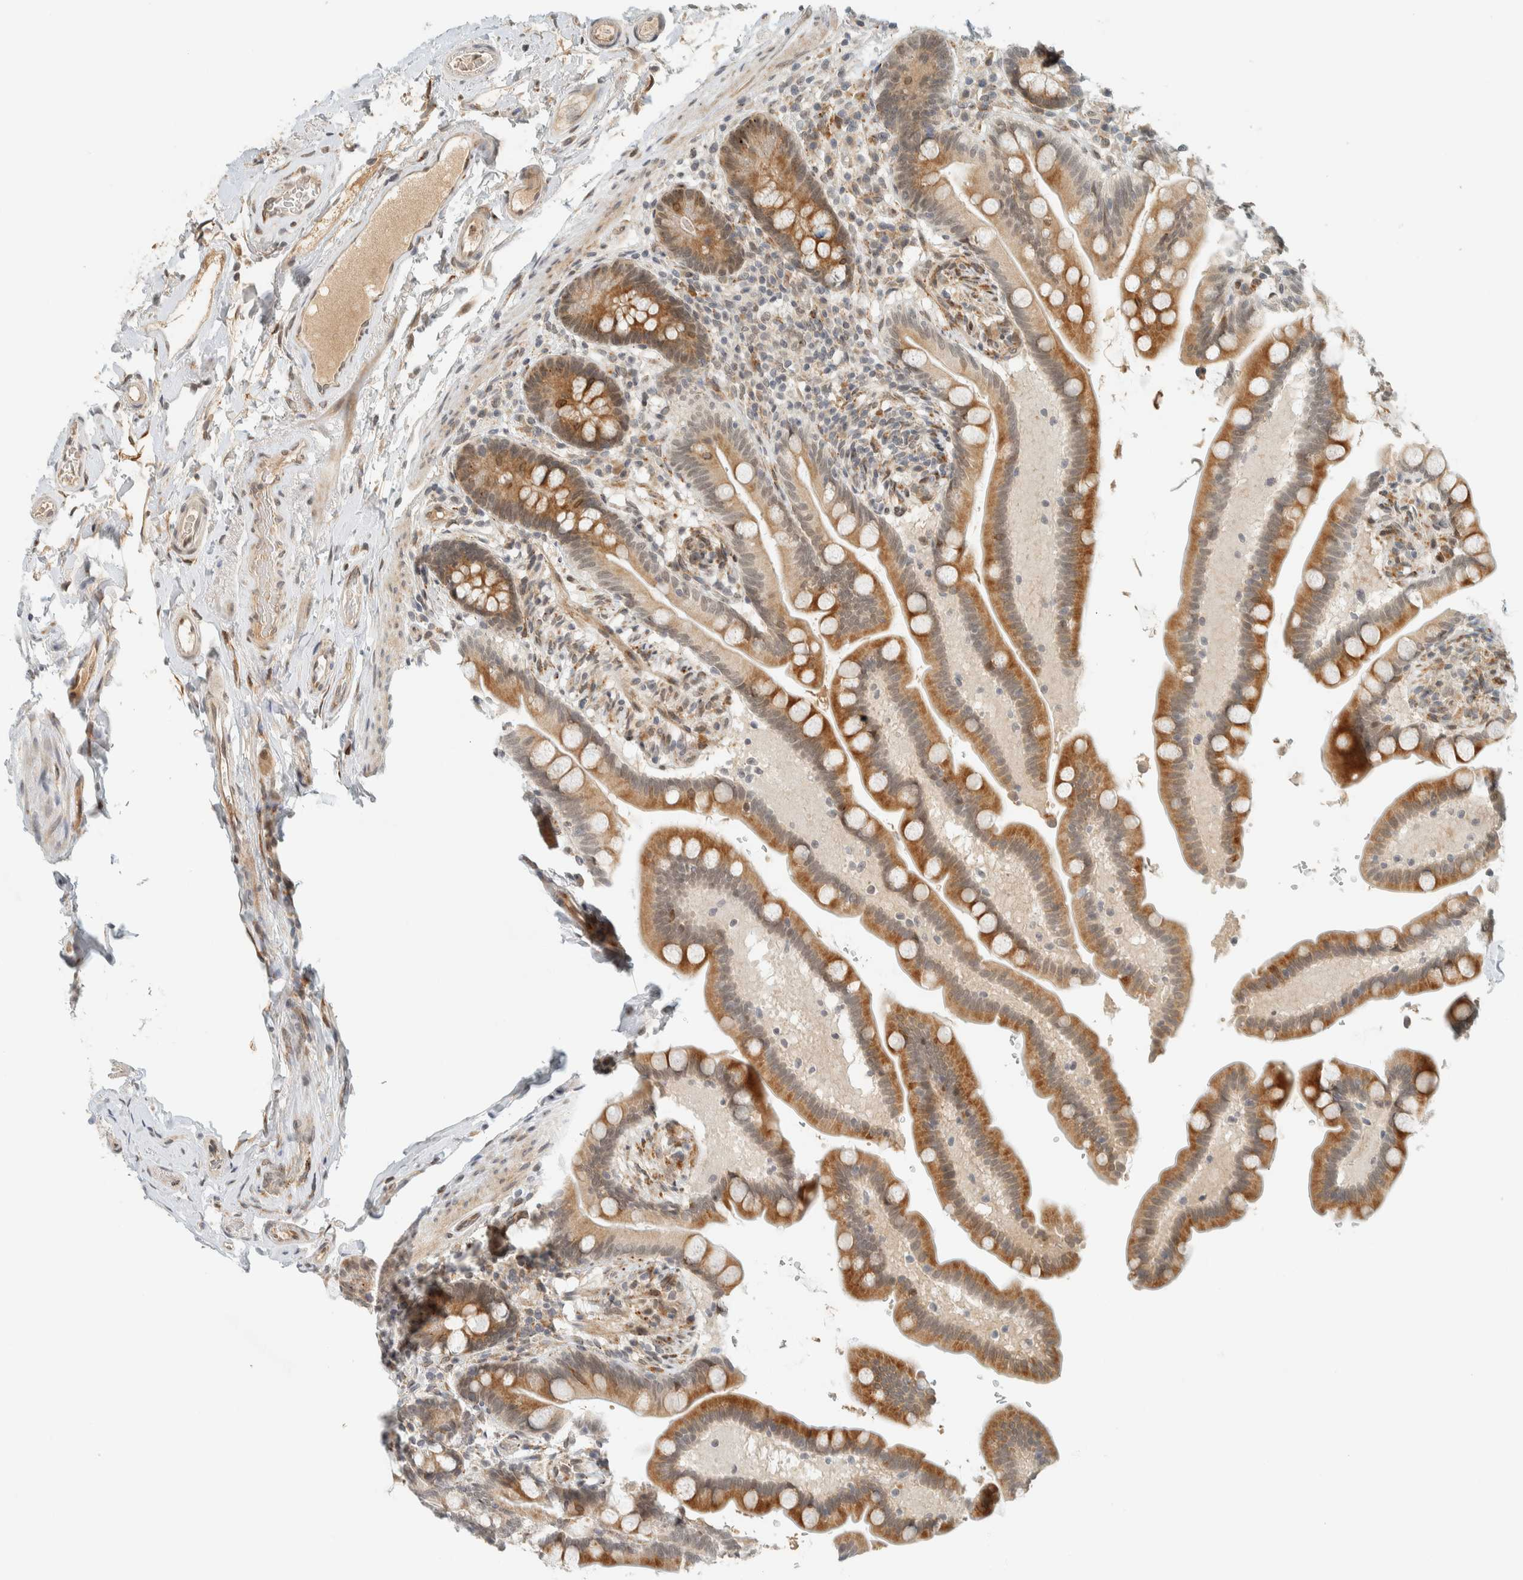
{"staining": {"intensity": "weak", "quantity": ">75%", "location": "cytoplasmic/membranous"}, "tissue": "colon", "cell_type": "Endothelial cells", "image_type": "normal", "snomed": [{"axis": "morphology", "description": "Normal tissue, NOS"}, {"axis": "topography", "description": "Smooth muscle"}, {"axis": "topography", "description": "Colon"}], "caption": "The micrograph displays immunohistochemical staining of unremarkable colon. There is weak cytoplasmic/membranous staining is identified in about >75% of endothelial cells.", "gene": "ITPRID1", "patient": {"sex": "male", "age": 73}}